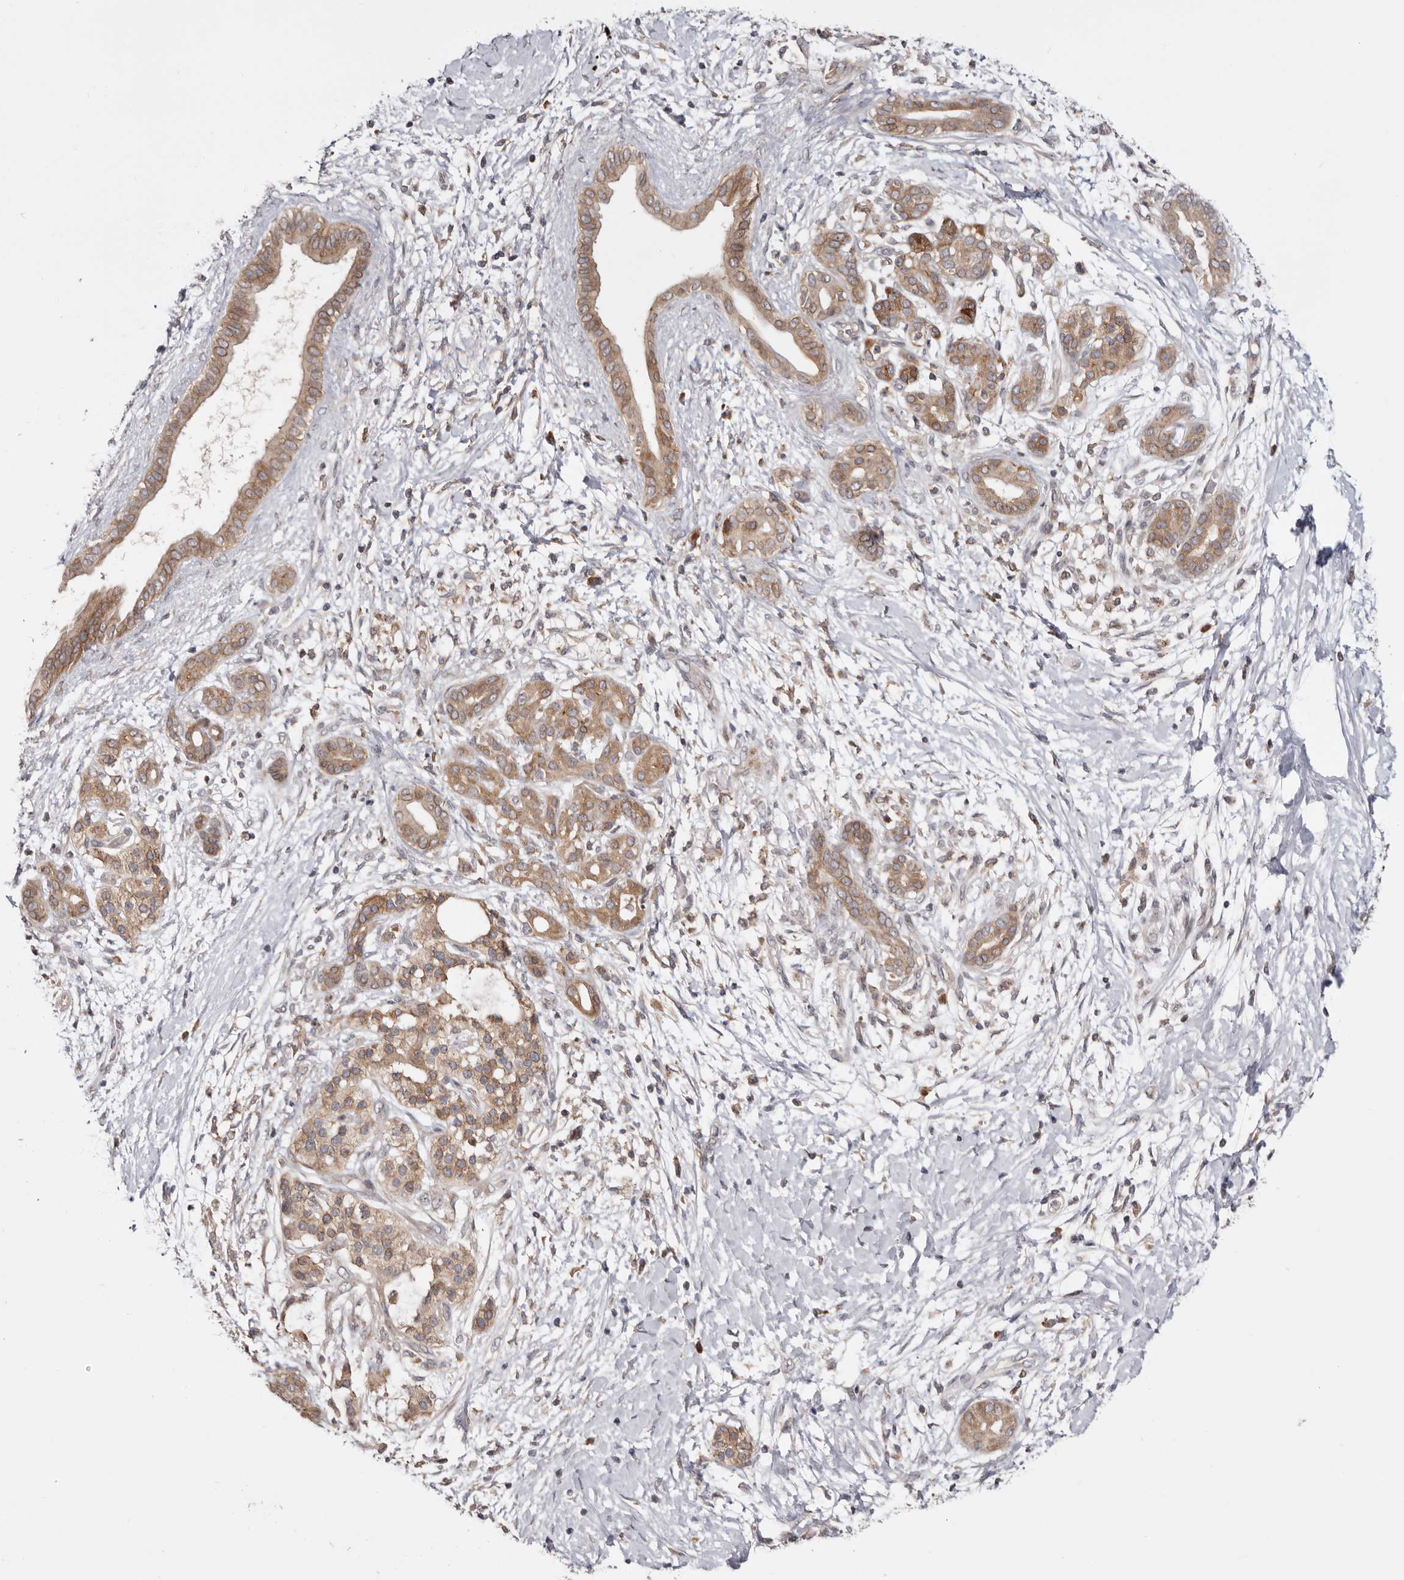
{"staining": {"intensity": "weak", "quantity": ">75%", "location": "cytoplasmic/membranous"}, "tissue": "pancreatic cancer", "cell_type": "Tumor cells", "image_type": "cancer", "snomed": [{"axis": "morphology", "description": "Adenocarcinoma, NOS"}, {"axis": "topography", "description": "Pancreas"}], "caption": "There is low levels of weak cytoplasmic/membranous staining in tumor cells of pancreatic cancer, as demonstrated by immunohistochemical staining (brown color).", "gene": "TMUB1", "patient": {"sex": "male", "age": 58}}